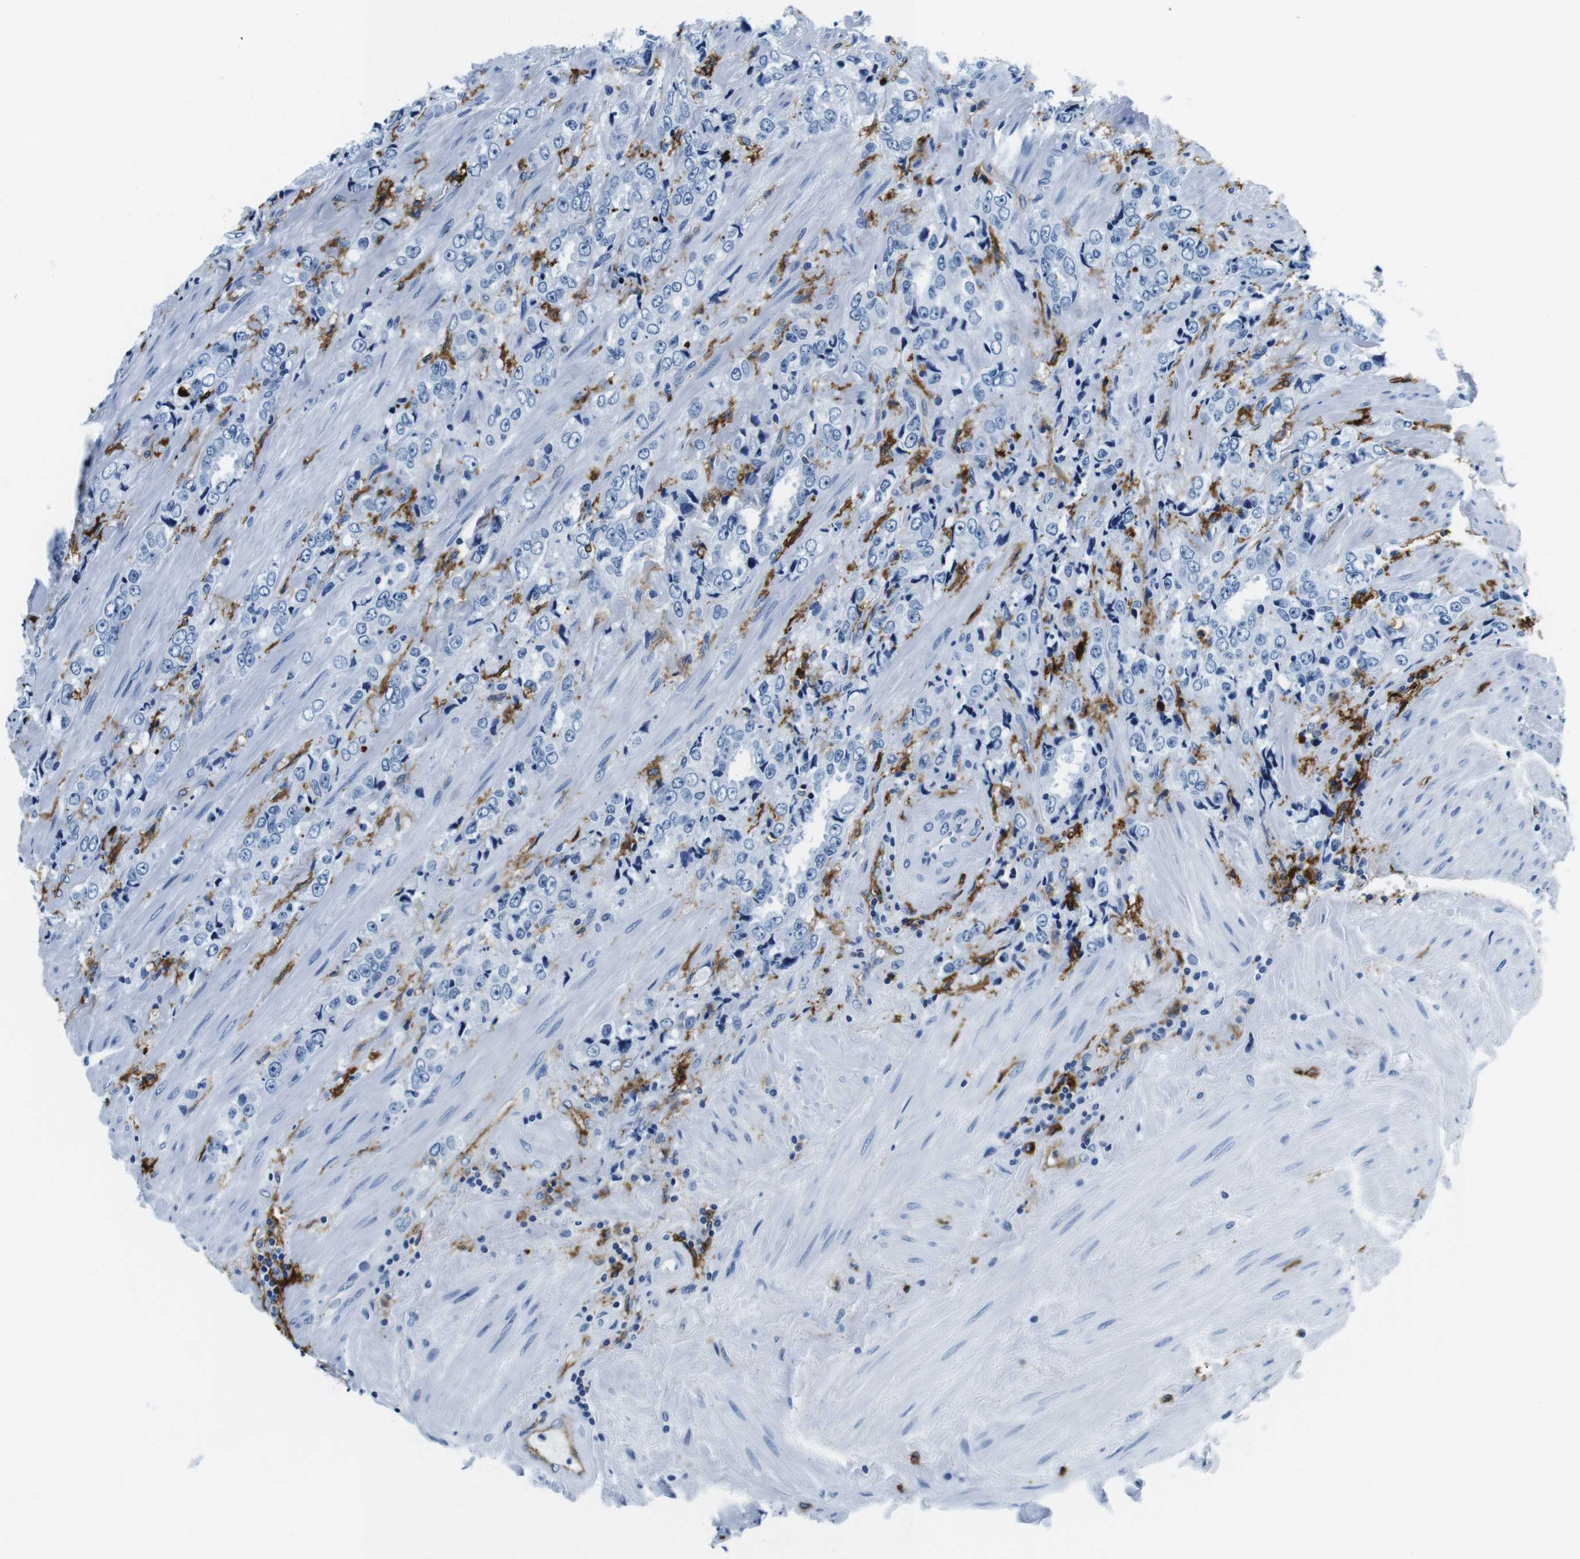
{"staining": {"intensity": "negative", "quantity": "none", "location": "none"}, "tissue": "prostate cancer", "cell_type": "Tumor cells", "image_type": "cancer", "snomed": [{"axis": "morphology", "description": "Adenocarcinoma, High grade"}, {"axis": "topography", "description": "Prostate"}], "caption": "IHC of prostate adenocarcinoma (high-grade) reveals no staining in tumor cells.", "gene": "HLA-DRB1", "patient": {"sex": "male", "age": 61}}